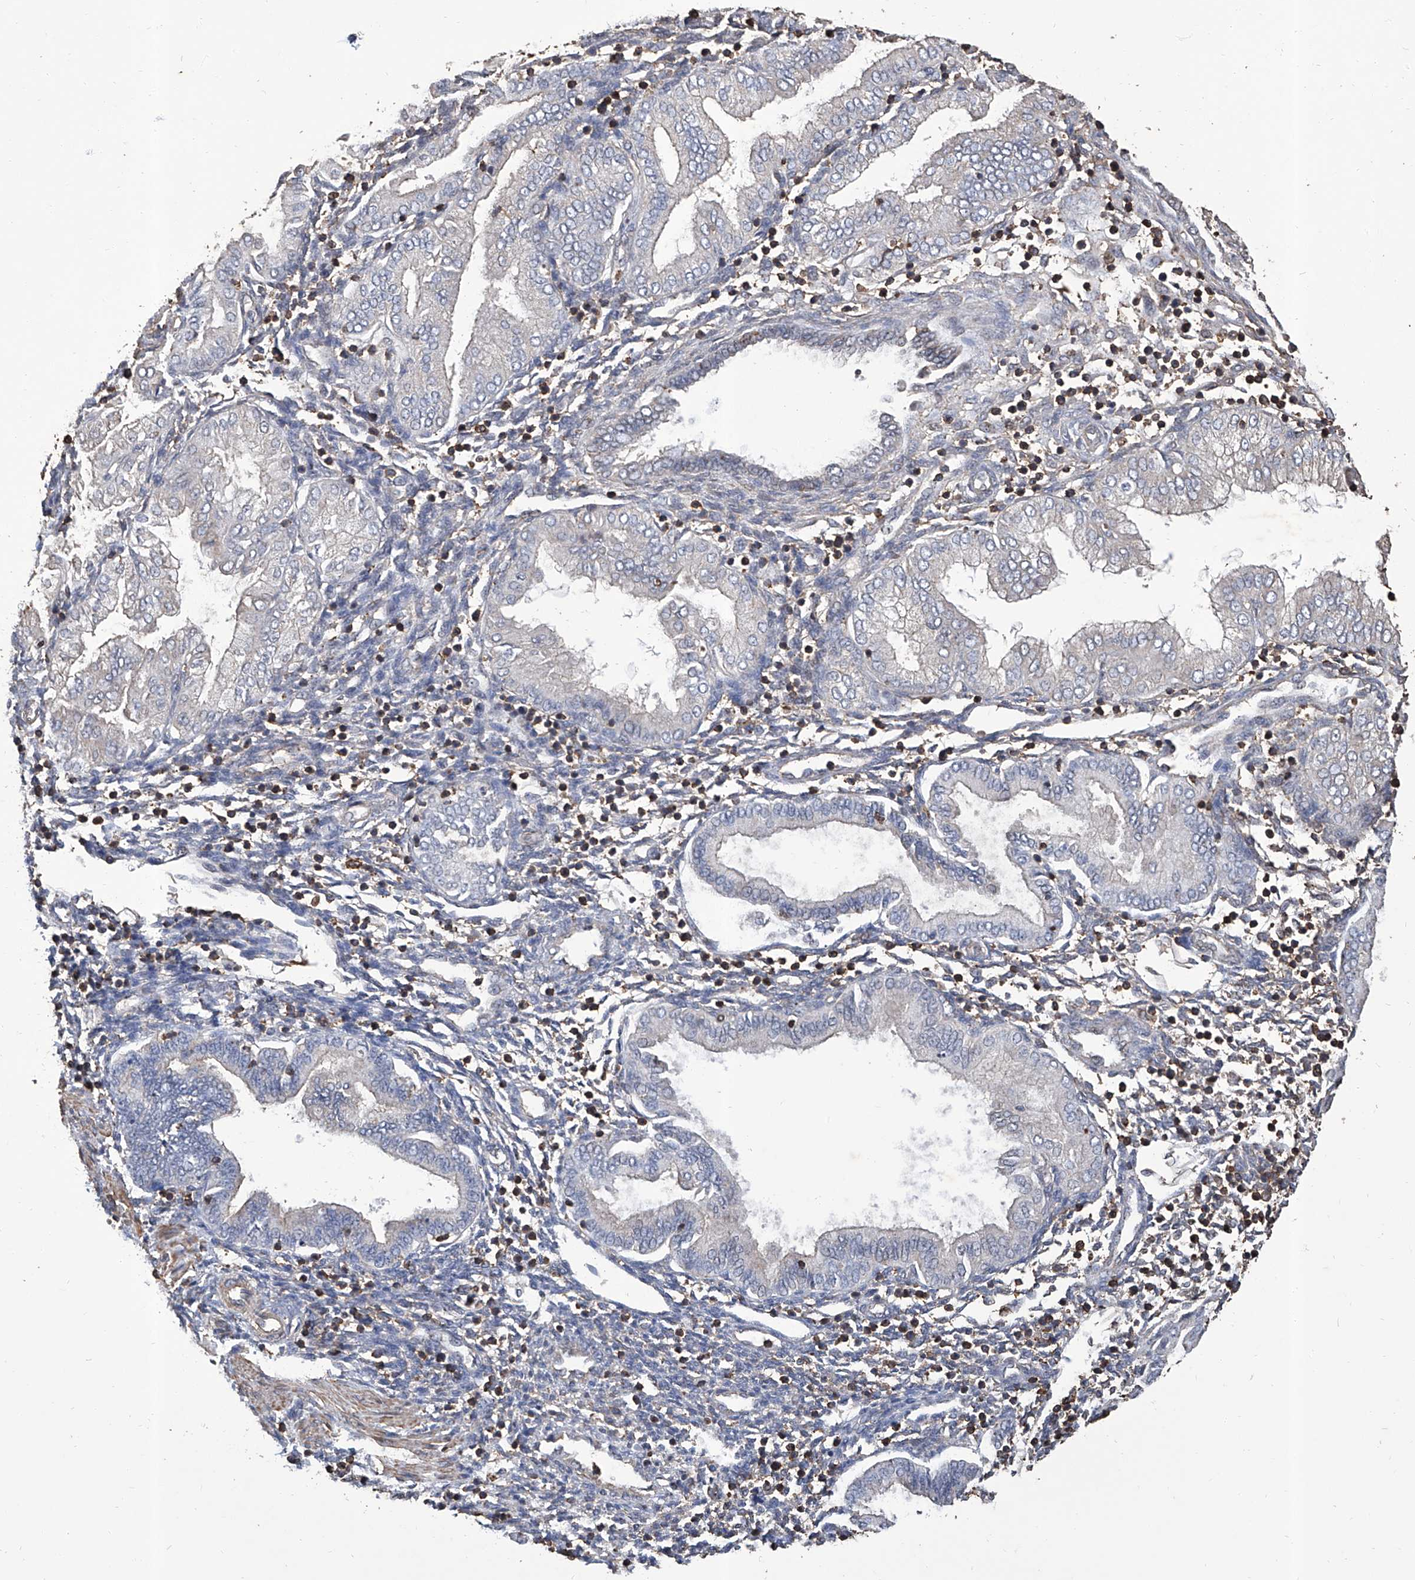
{"staining": {"intensity": "weak", "quantity": "<25%", "location": "cytoplasmic/membranous"}, "tissue": "endometrium", "cell_type": "Cells in endometrial stroma", "image_type": "normal", "snomed": [{"axis": "morphology", "description": "Normal tissue, NOS"}, {"axis": "topography", "description": "Endometrium"}], "caption": "High power microscopy histopathology image of an immunohistochemistry photomicrograph of normal endometrium, revealing no significant staining in cells in endometrial stroma. (DAB immunohistochemistry (IHC), high magnification).", "gene": "GPT", "patient": {"sex": "female", "age": 53}}